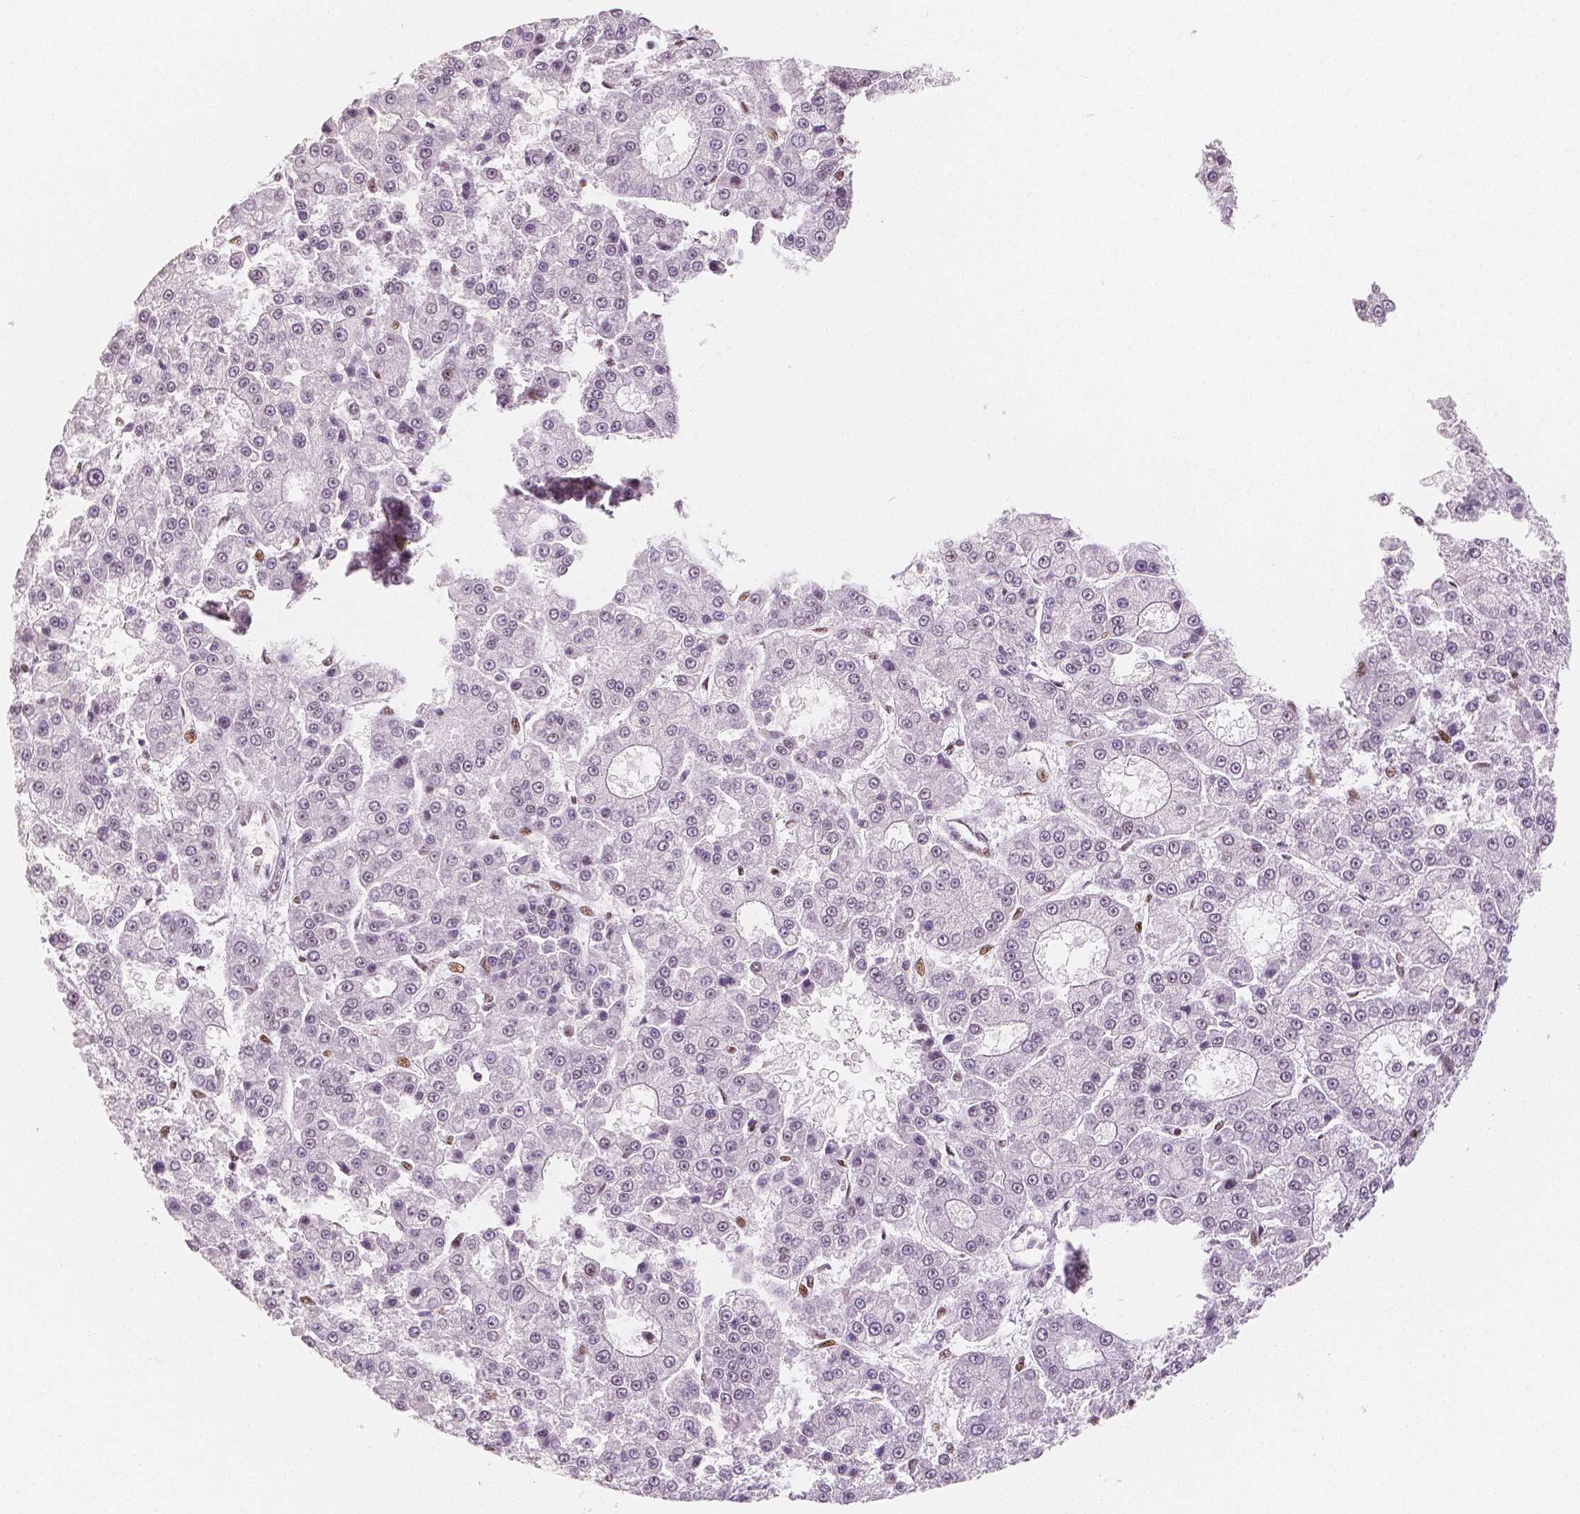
{"staining": {"intensity": "negative", "quantity": "none", "location": "none"}, "tissue": "liver cancer", "cell_type": "Tumor cells", "image_type": "cancer", "snomed": [{"axis": "morphology", "description": "Carcinoma, Hepatocellular, NOS"}, {"axis": "topography", "description": "Liver"}], "caption": "DAB (3,3'-diaminobenzidine) immunohistochemical staining of hepatocellular carcinoma (liver) reveals no significant staining in tumor cells.", "gene": "HDAC1", "patient": {"sex": "male", "age": 70}}